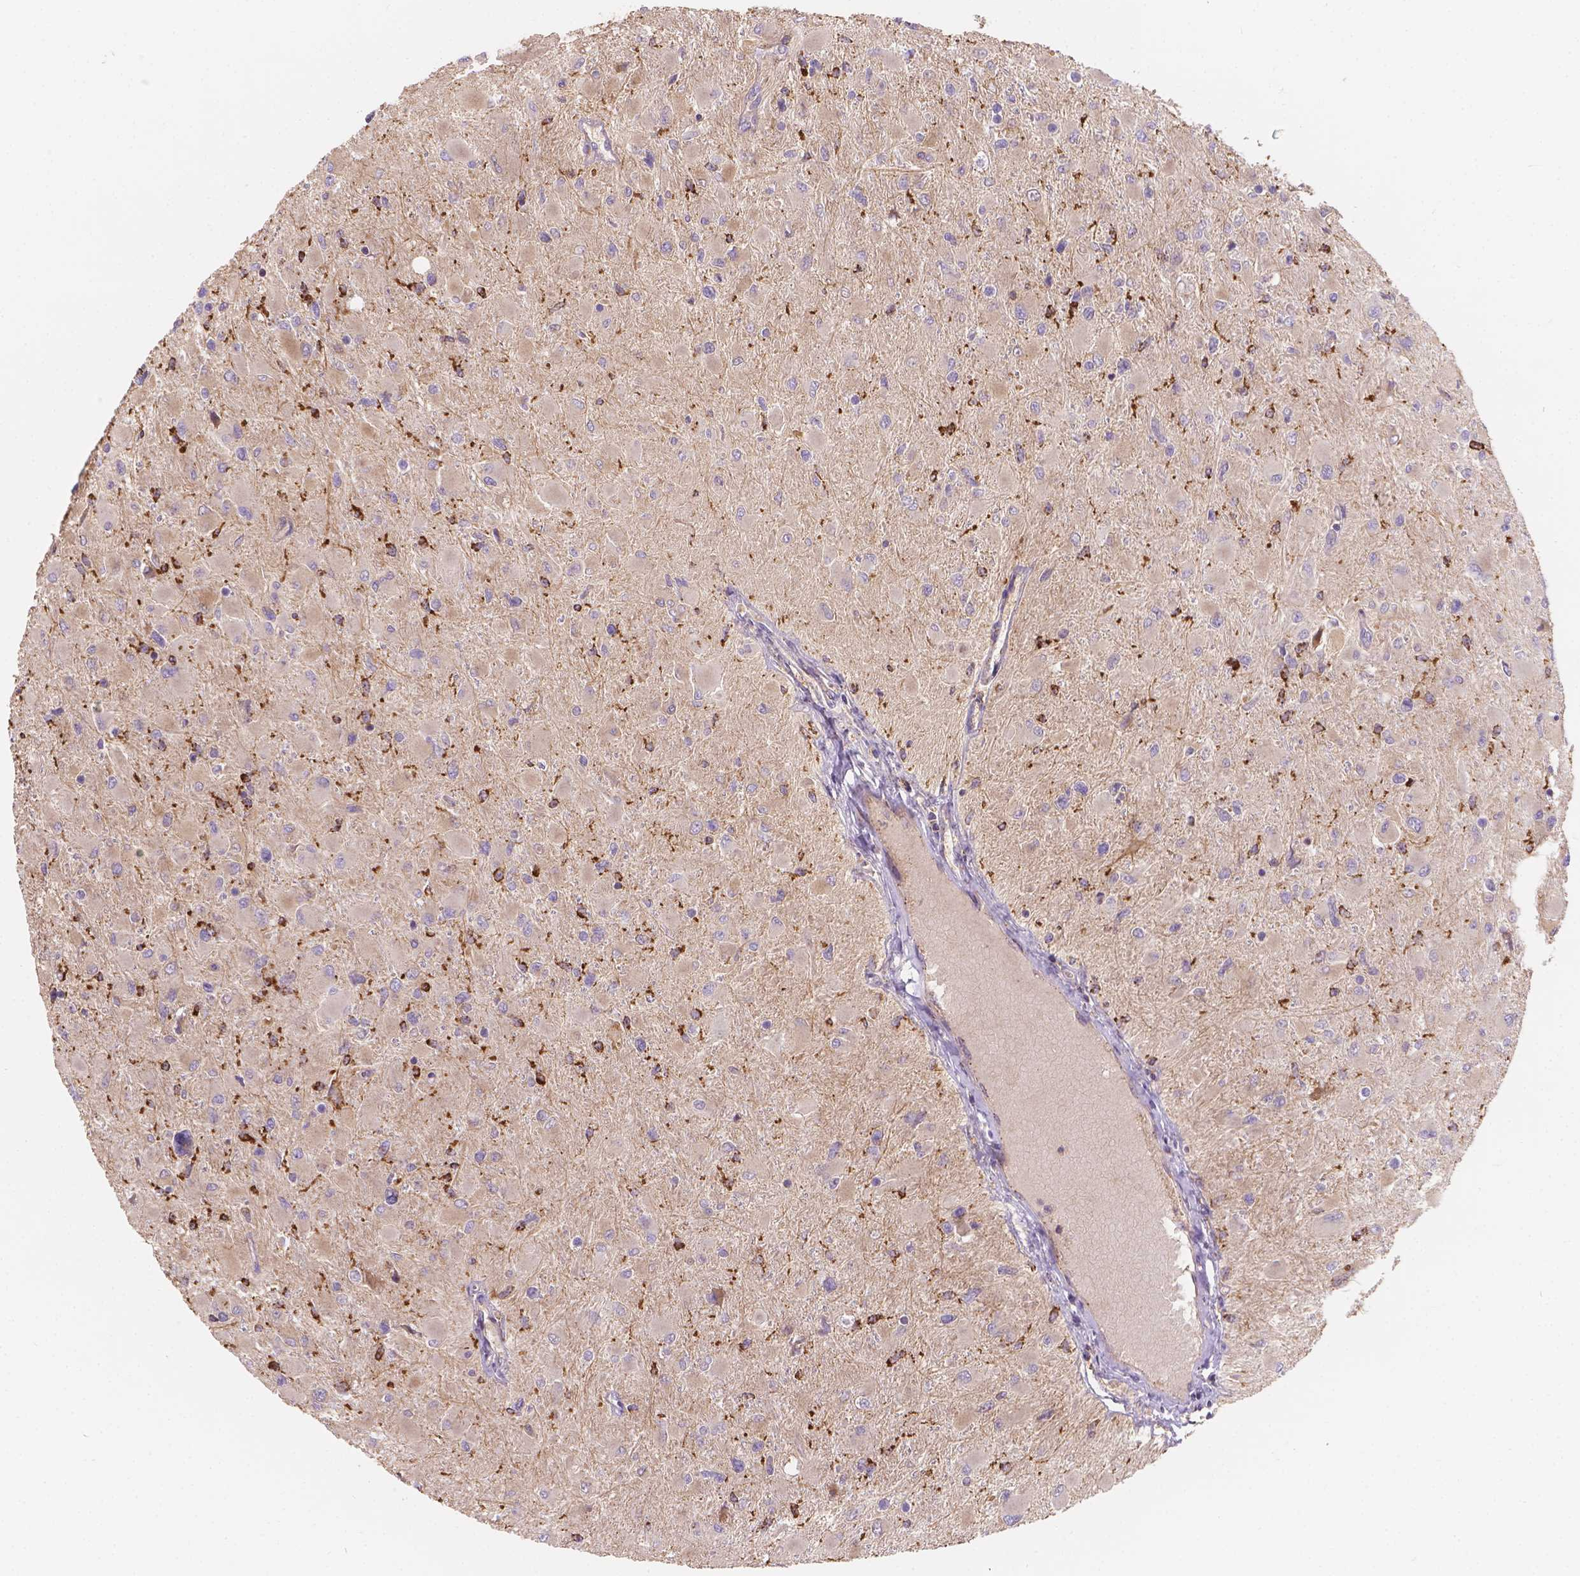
{"staining": {"intensity": "weak", "quantity": "<25%", "location": "cytoplasmic/membranous"}, "tissue": "glioma", "cell_type": "Tumor cells", "image_type": "cancer", "snomed": [{"axis": "morphology", "description": "Glioma, malignant, High grade"}, {"axis": "topography", "description": "Cerebral cortex"}], "caption": "The image reveals no staining of tumor cells in glioma.", "gene": "CDK10", "patient": {"sex": "female", "age": 36}}